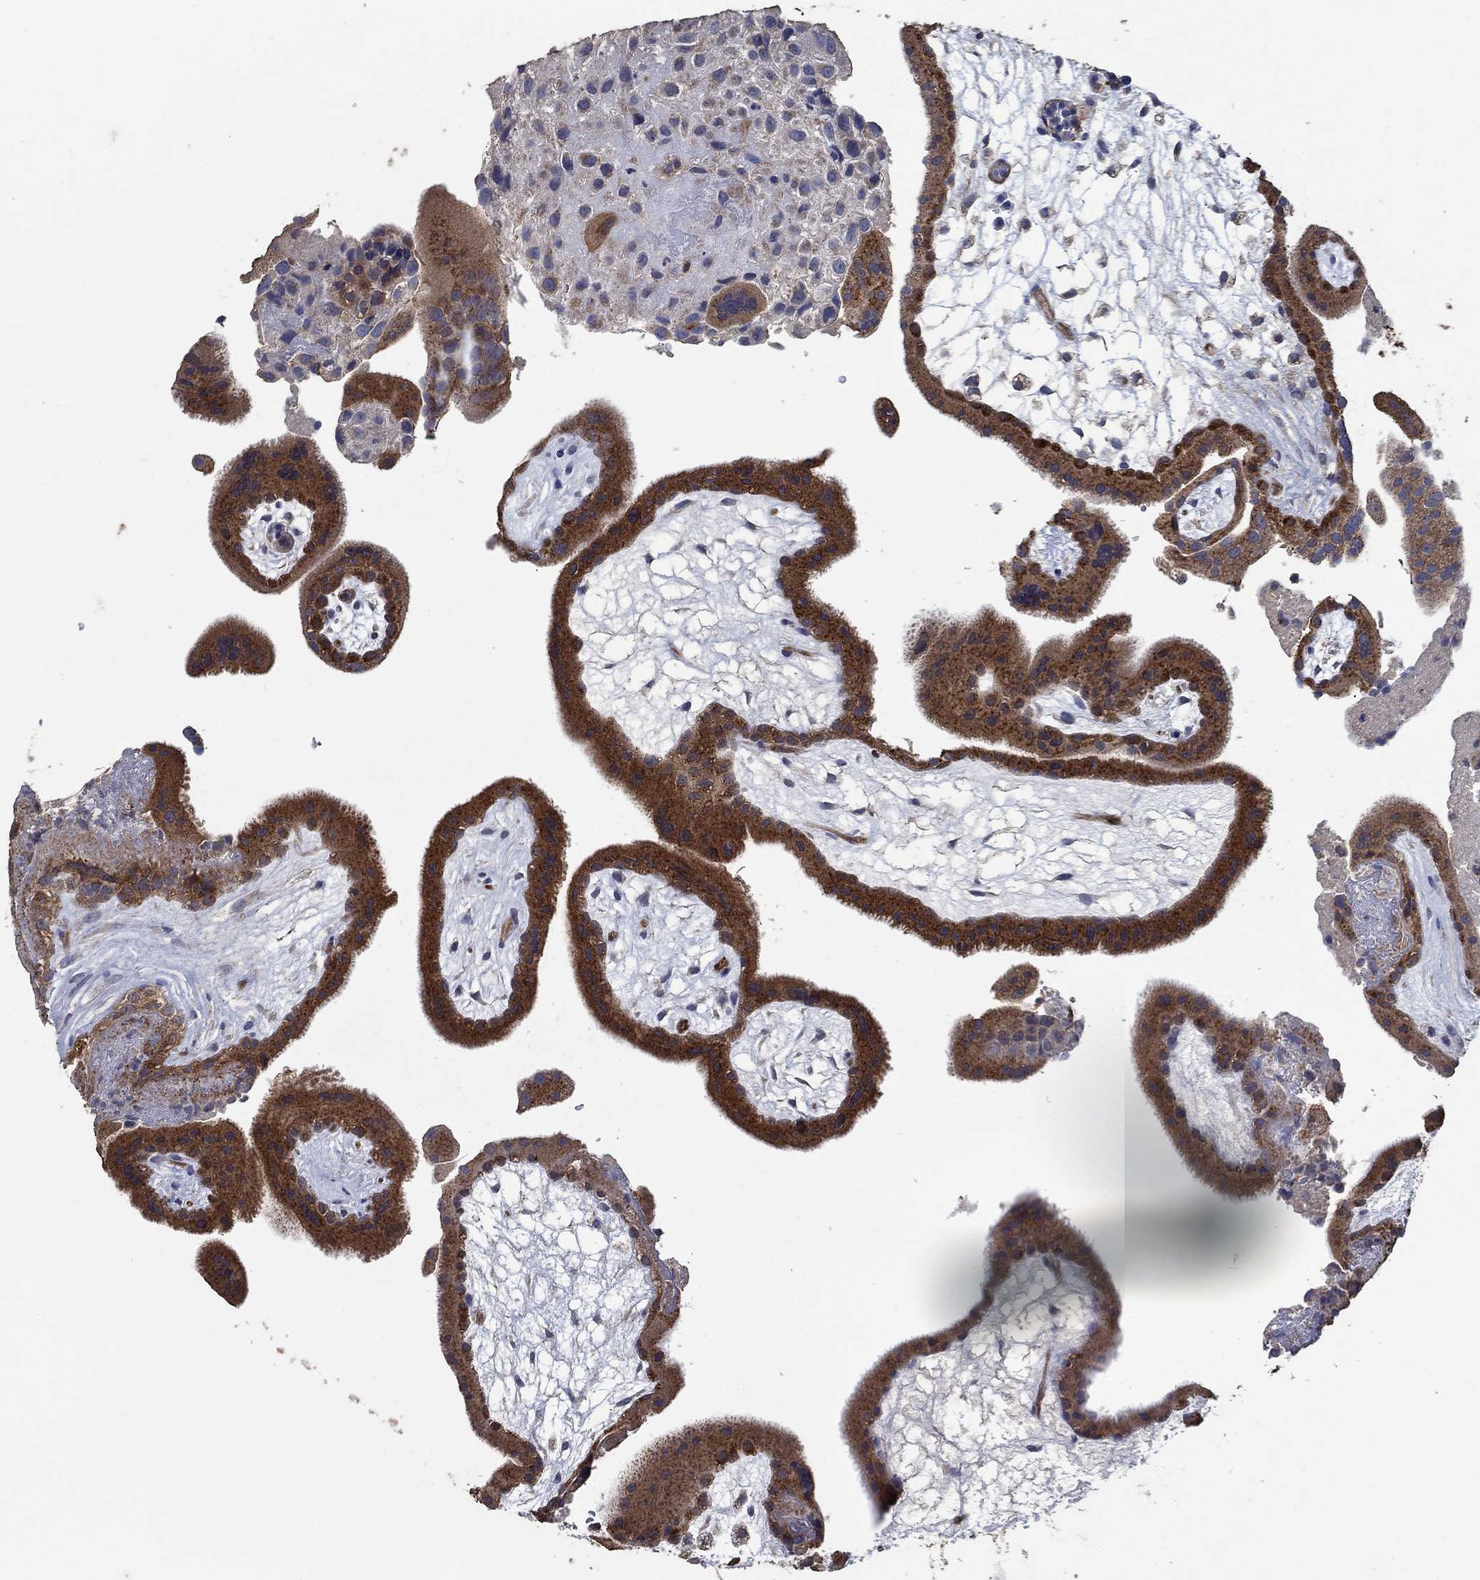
{"staining": {"intensity": "negative", "quantity": "none", "location": "none"}, "tissue": "placenta", "cell_type": "Decidual cells", "image_type": "normal", "snomed": [{"axis": "morphology", "description": "Normal tissue, NOS"}, {"axis": "topography", "description": "Placenta"}], "caption": "This histopathology image is of normal placenta stained with IHC to label a protein in brown with the nuclei are counter-stained blue. There is no positivity in decidual cells.", "gene": "HID1", "patient": {"sex": "female", "age": 19}}